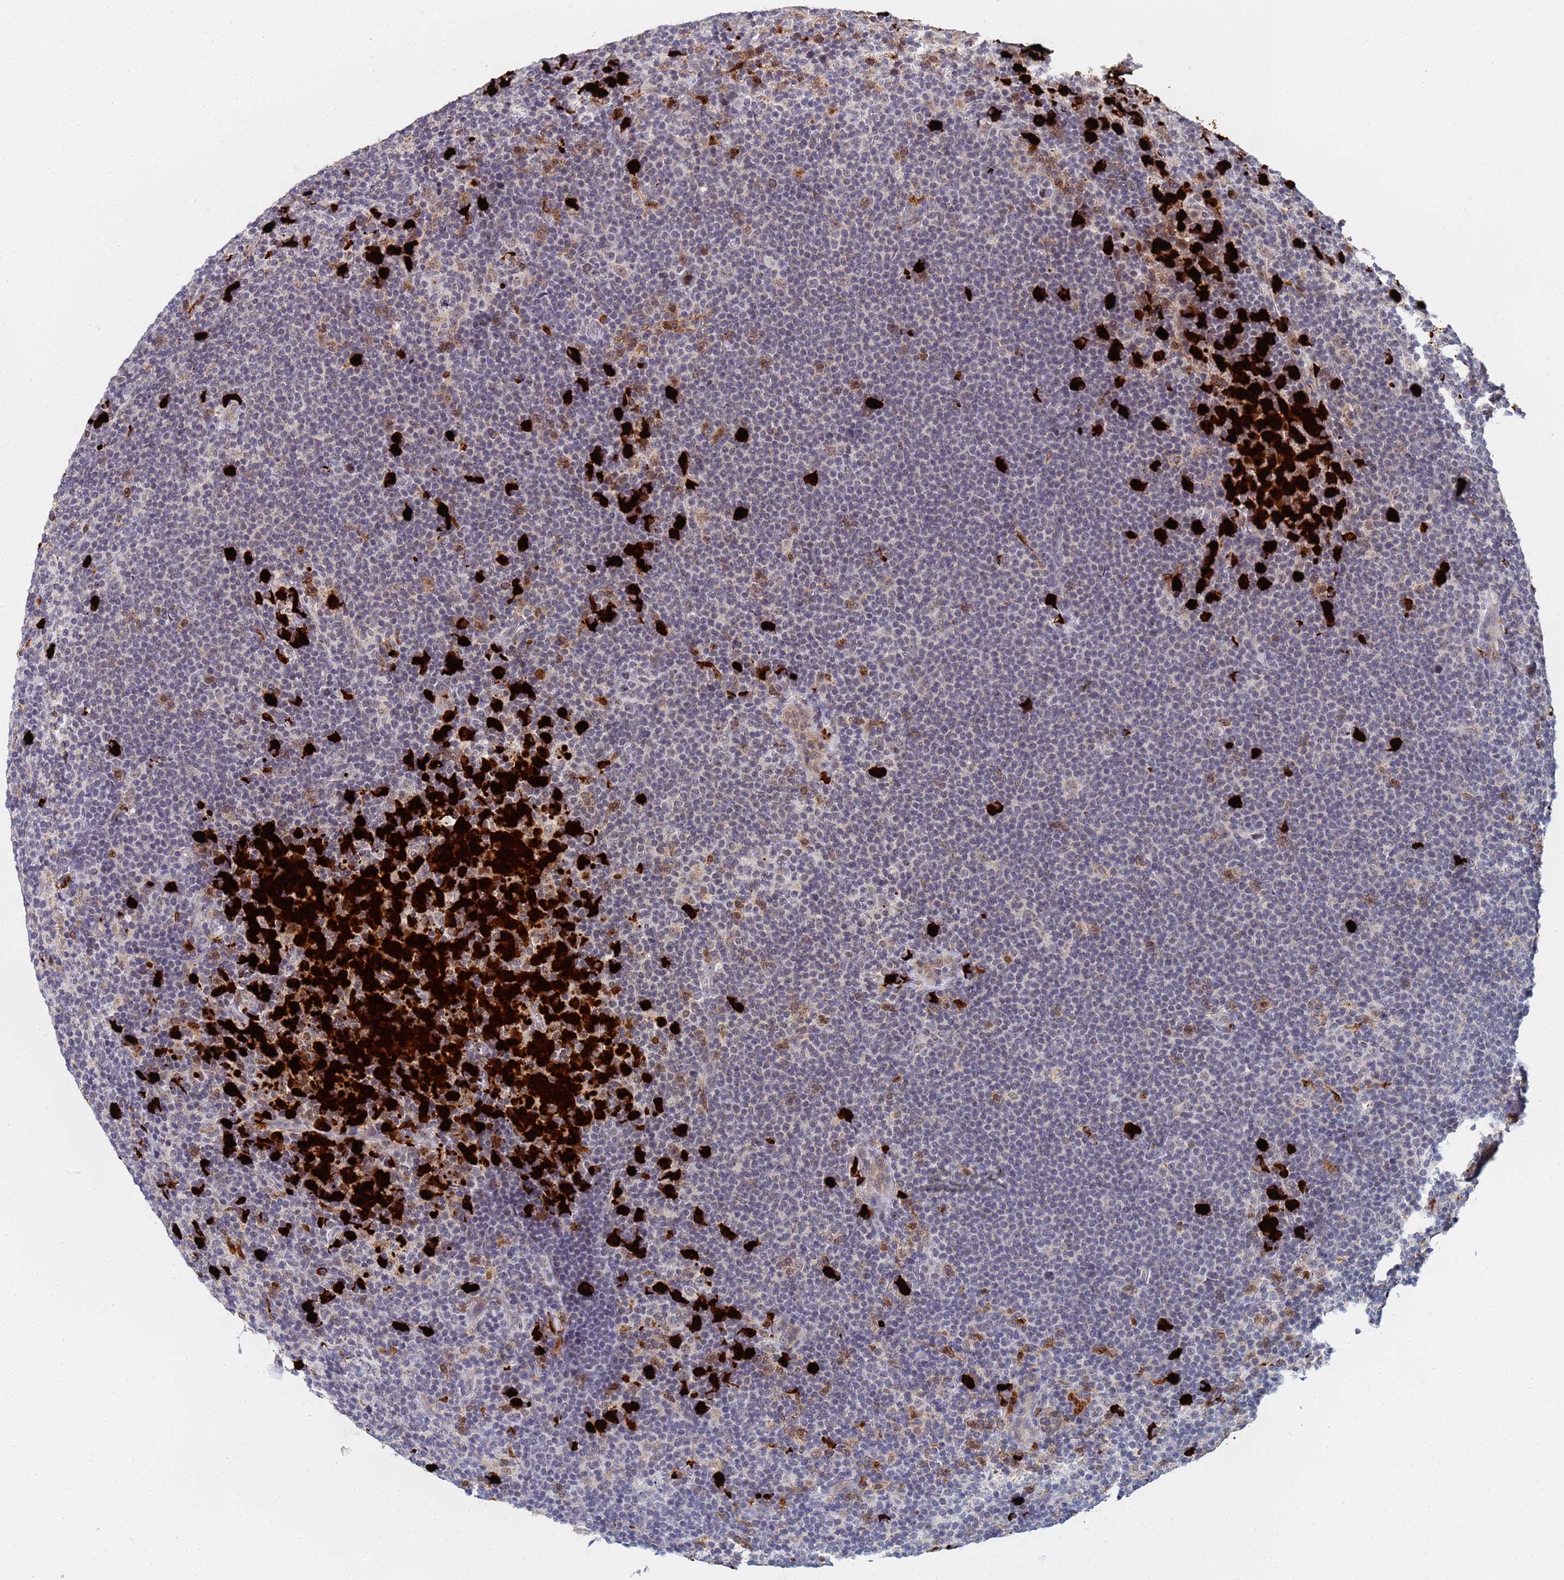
{"staining": {"intensity": "weak", "quantity": ">75%", "location": "cytoplasmic/membranous,nuclear"}, "tissue": "lymphoma", "cell_type": "Tumor cells", "image_type": "cancer", "snomed": [{"axis": "morphology", "description": "Hodgkin's disease, NOS"}, {"axis": "topography", "description": "Lymph node"}], "caption": "Protein analysis of lymphoma tissue shows weak cytoplasmic/membranous and nuclear staining in about >75% of tumor cells. (DAB (3,3'-diaminobenzidine) IHC with brightfield microscopy, high magnification).", "gene": "MTCL1", "patient": {"sex": "female", "age": 57}}